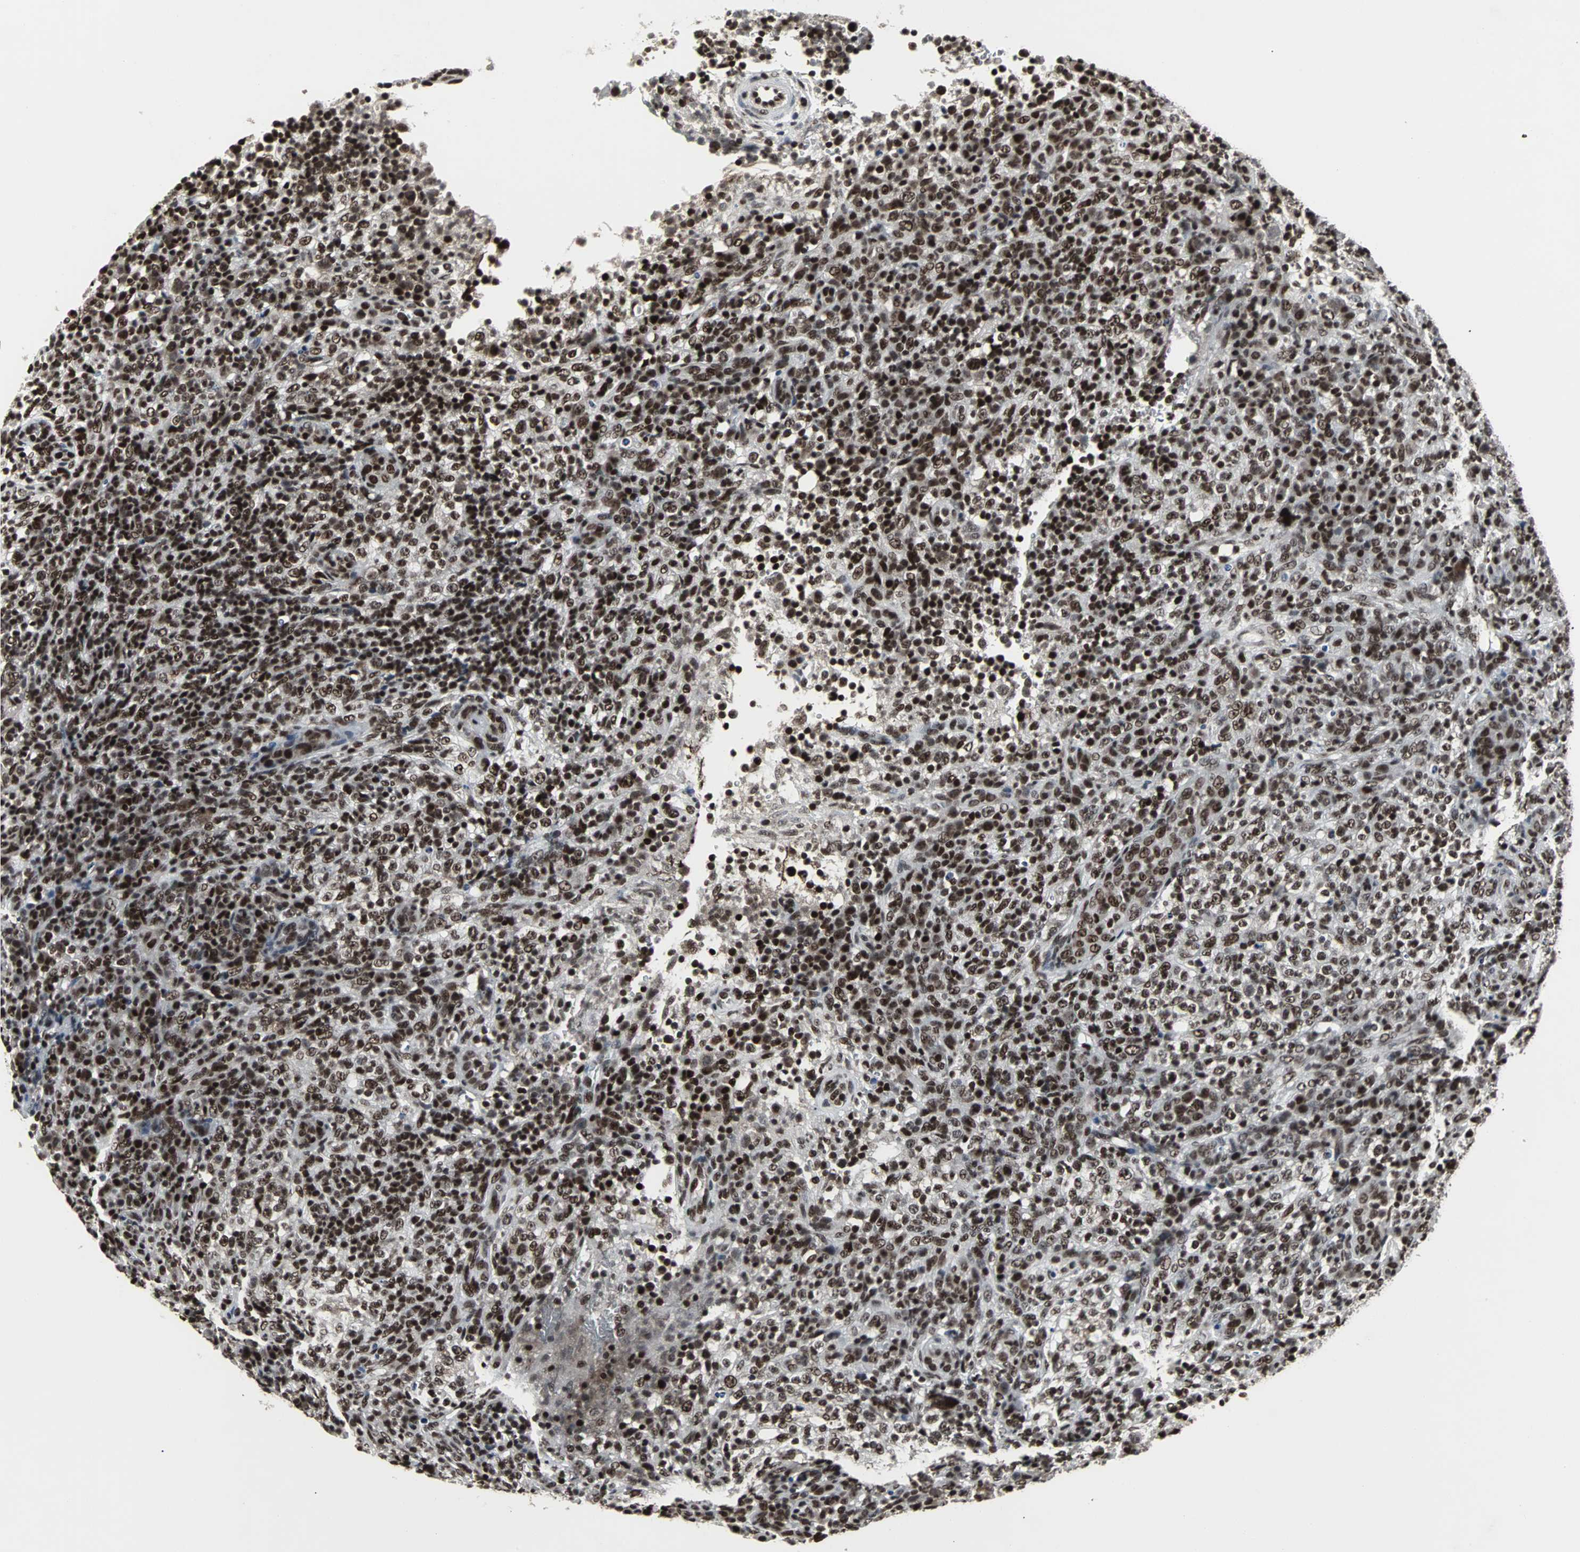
{"staining": {"intensity": "strong", "quantity": ">75%", "location": "nuclear"}, "tissue": "lymphoma", "cell_type": "Tumor cells", "image_type": "cancer", "snomed": [{"axis": "morphology", "description": "Malignant lymphoma, non-Hodgkin's type, High grade"}, {"axis": "topography", "description": "Lymph node"}], "caption": "An IHC image of tumor tissue is shown. Protein staining in brown shows strong nuclear positivity in lymphoma within tumor cells. (Stains: DAB (3,3'-diaminobenzidine) in brown, nuclei in blue, Microscopy: brightfield microscopy at high magnification).", "gene": "PNKP", "patient": {"sex": "female", "age": 76}}